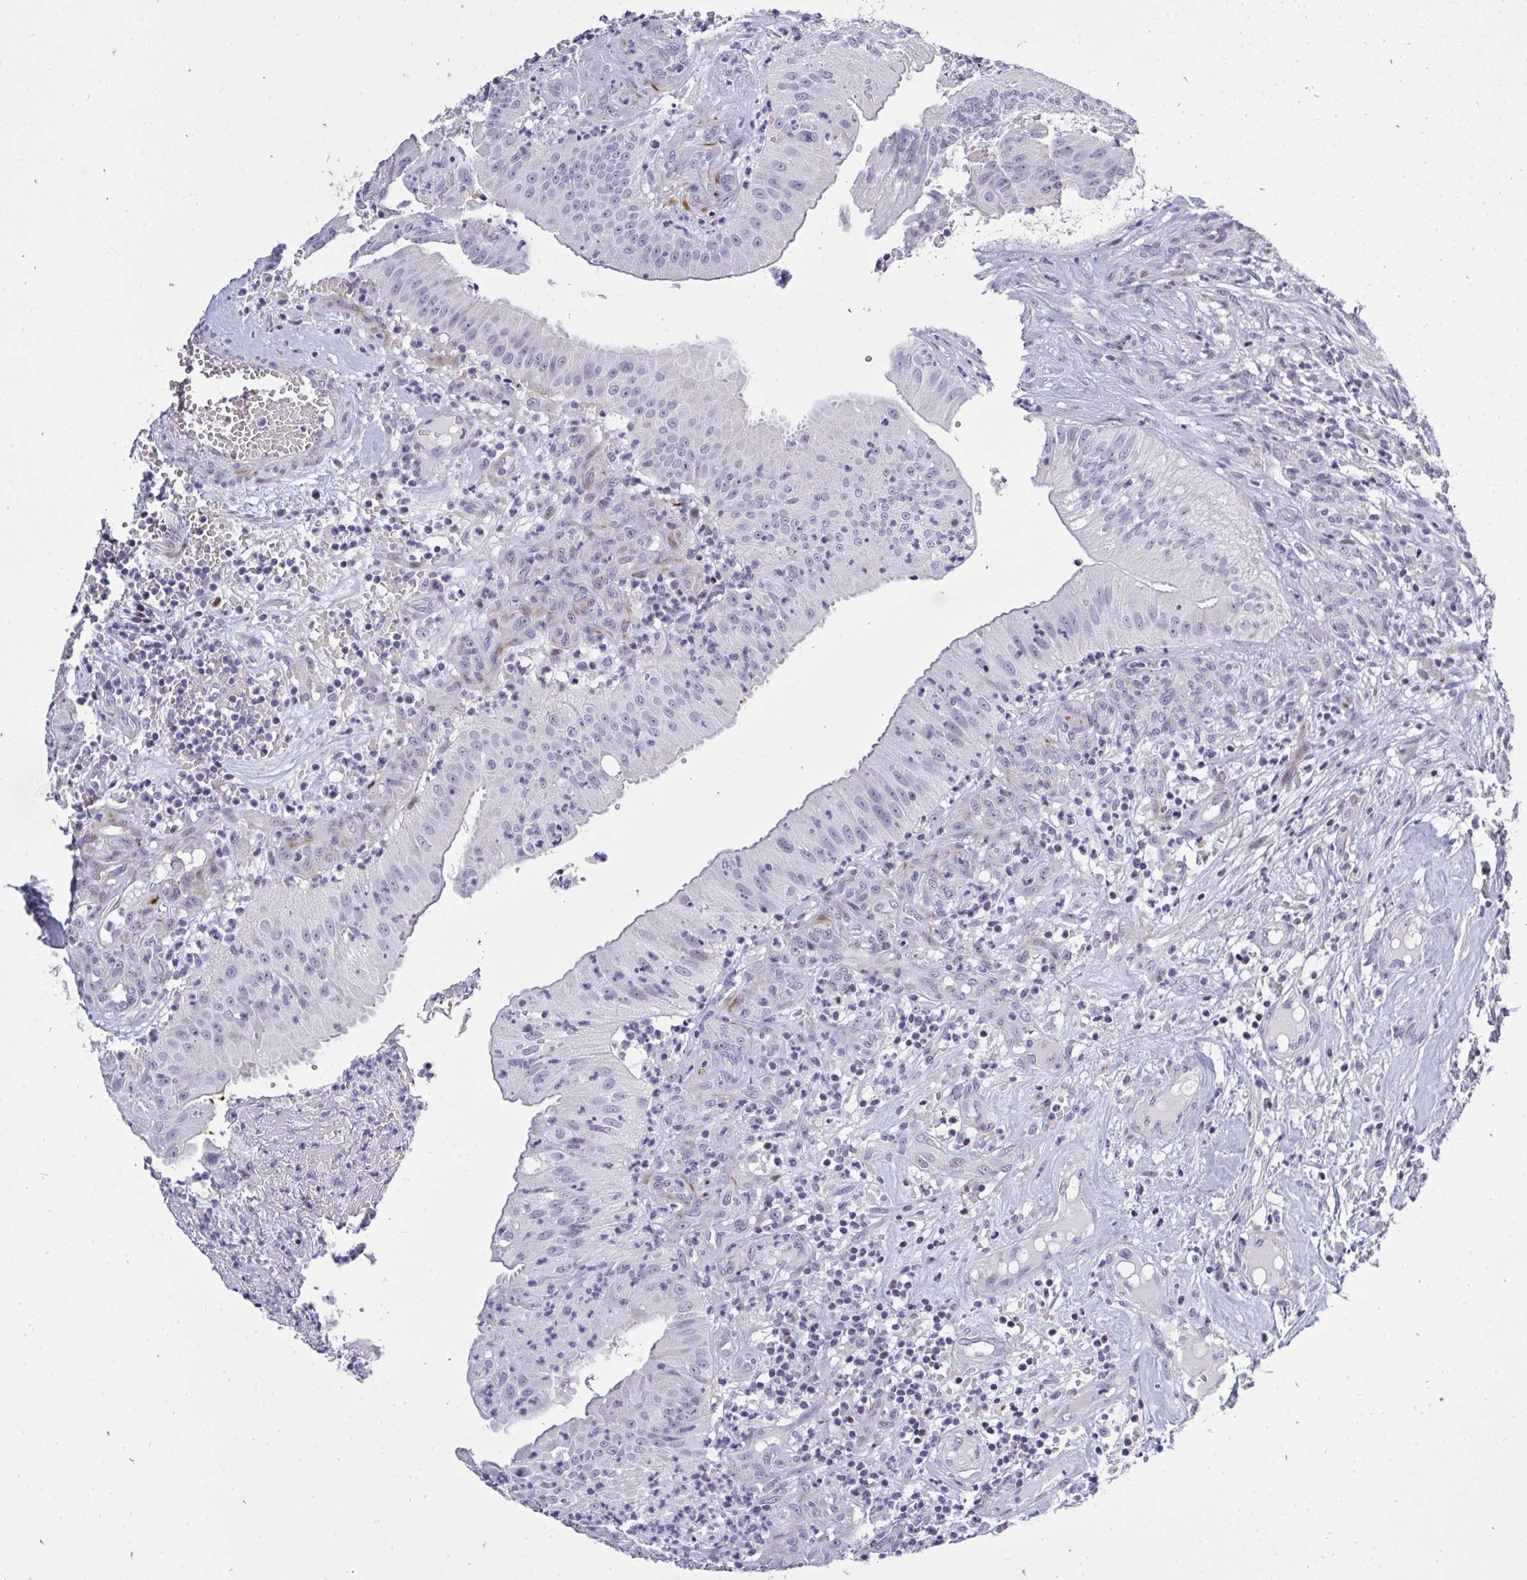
{"staining": {"intensity": "negative", "quantity": "none", "location": "none"}, "tissue": "head and neck cancer", "cell_type": "Tumor cells", "image_type": "cancer", "snomed": [{"axis": "morphology", "description": "Adenocarcinoma, NOS"}, {"axis": "topography", "description": "Head-Neck"}], "caption": "Protein analysis of head and neck adenocarcinoma exhibits no significant positivity in tumor cells.", "gene": "PLPPR3", "patient": {"sex": "male", "age": 44}}